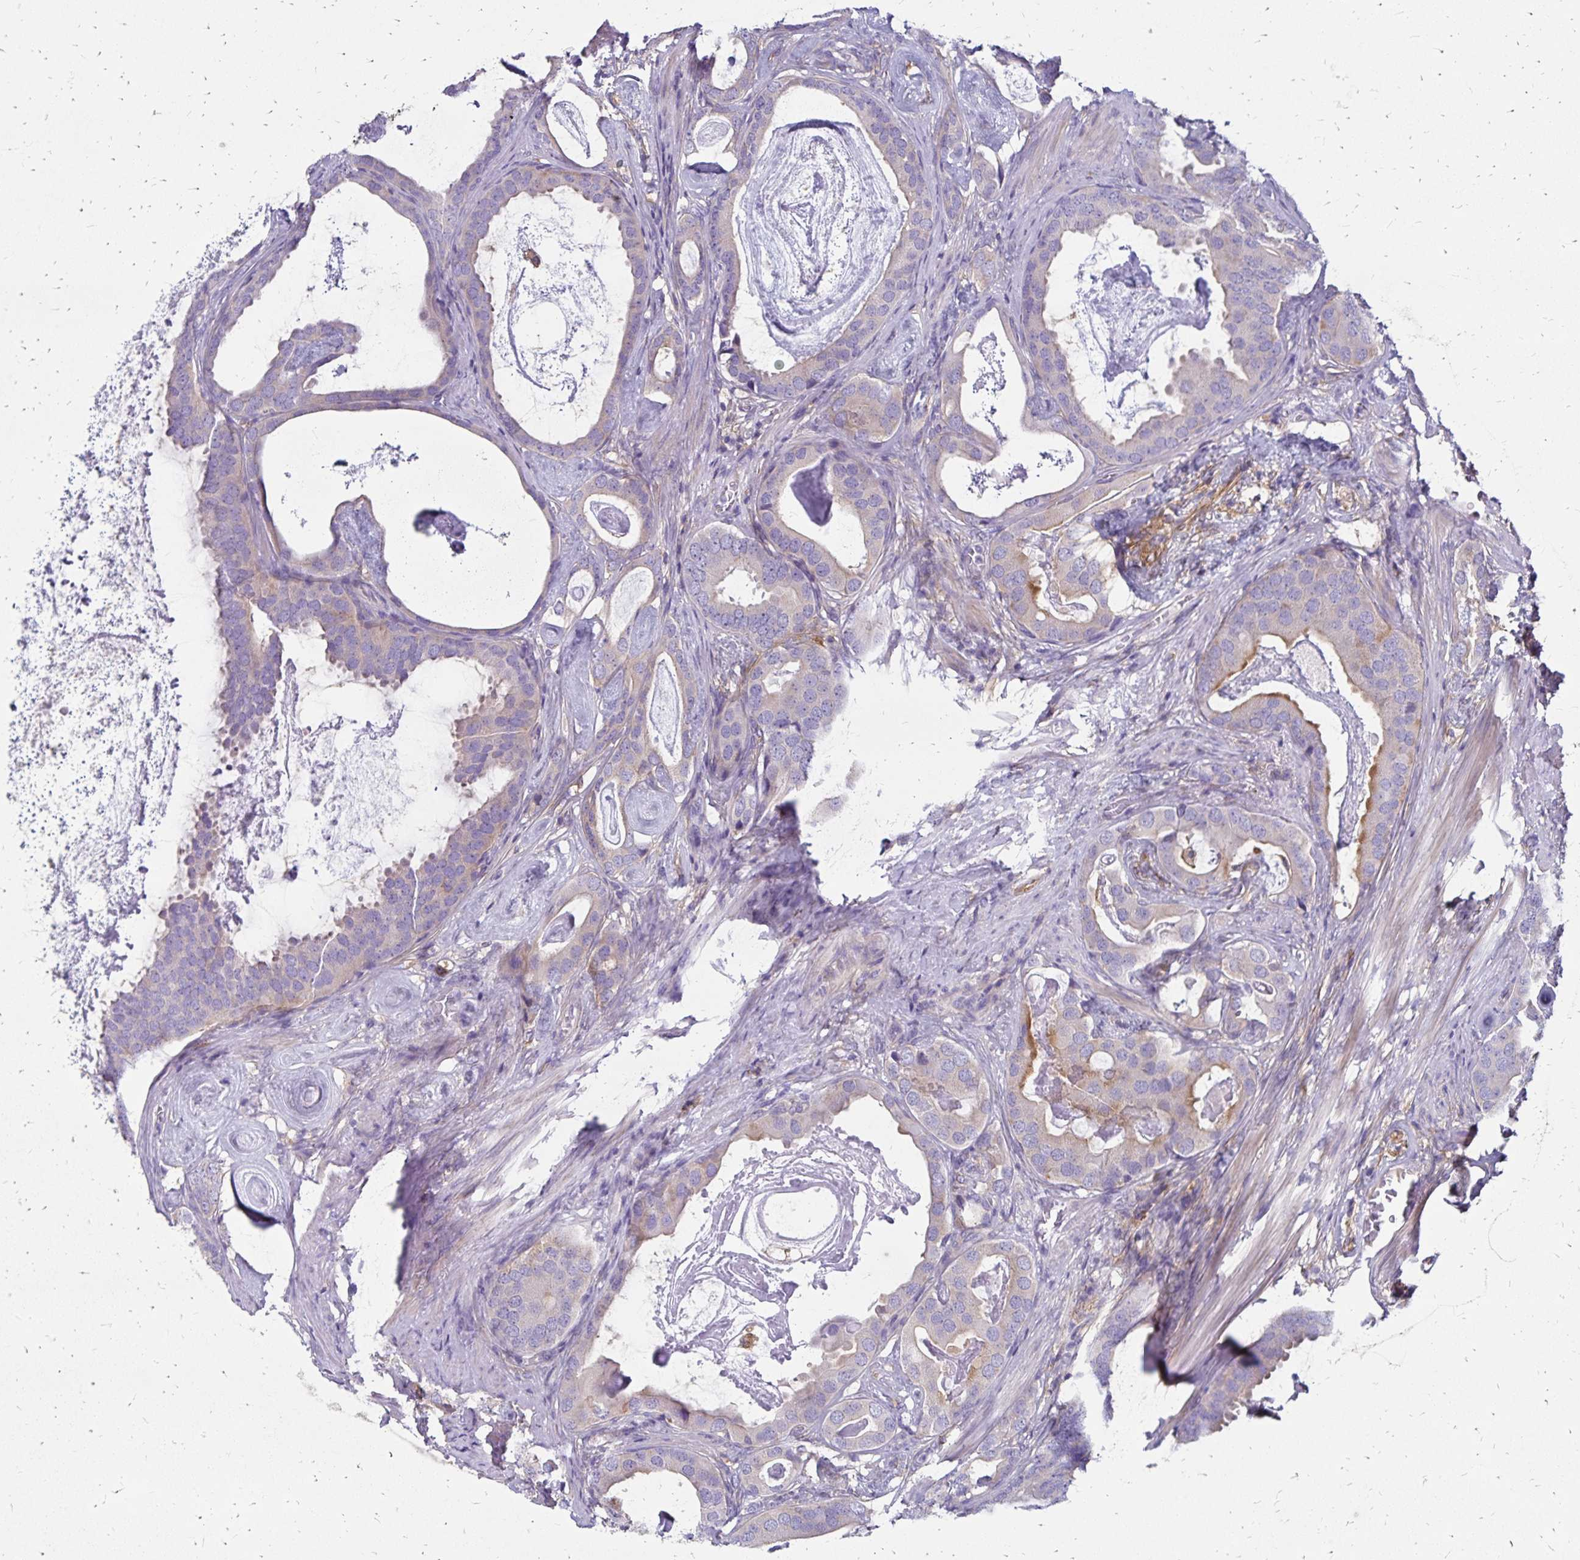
{"staining": {"intensity": "moderate", "quantity": "<25%", "location": "cytoplasmic/membranous"}, "tissue": "prostate cancer", "cell_type": "Tumor cells", "image_type": "cancer", "snomed": [{"axis": "morphology", "description": "Adenocarcinoma, Low grade"}, {"axis": "topography", "description": "Prostate and seminal vesicle, NOS"}], "caption": "An image showing moderate cytoplasmic/membranous expression in about <25% of tumor cells in low-grade adenocarcinoma (prostate), as visualized by brown immunohistochemical staining.", "gene": "TNS3", "patient": {"sex": "male", "age": 71}}